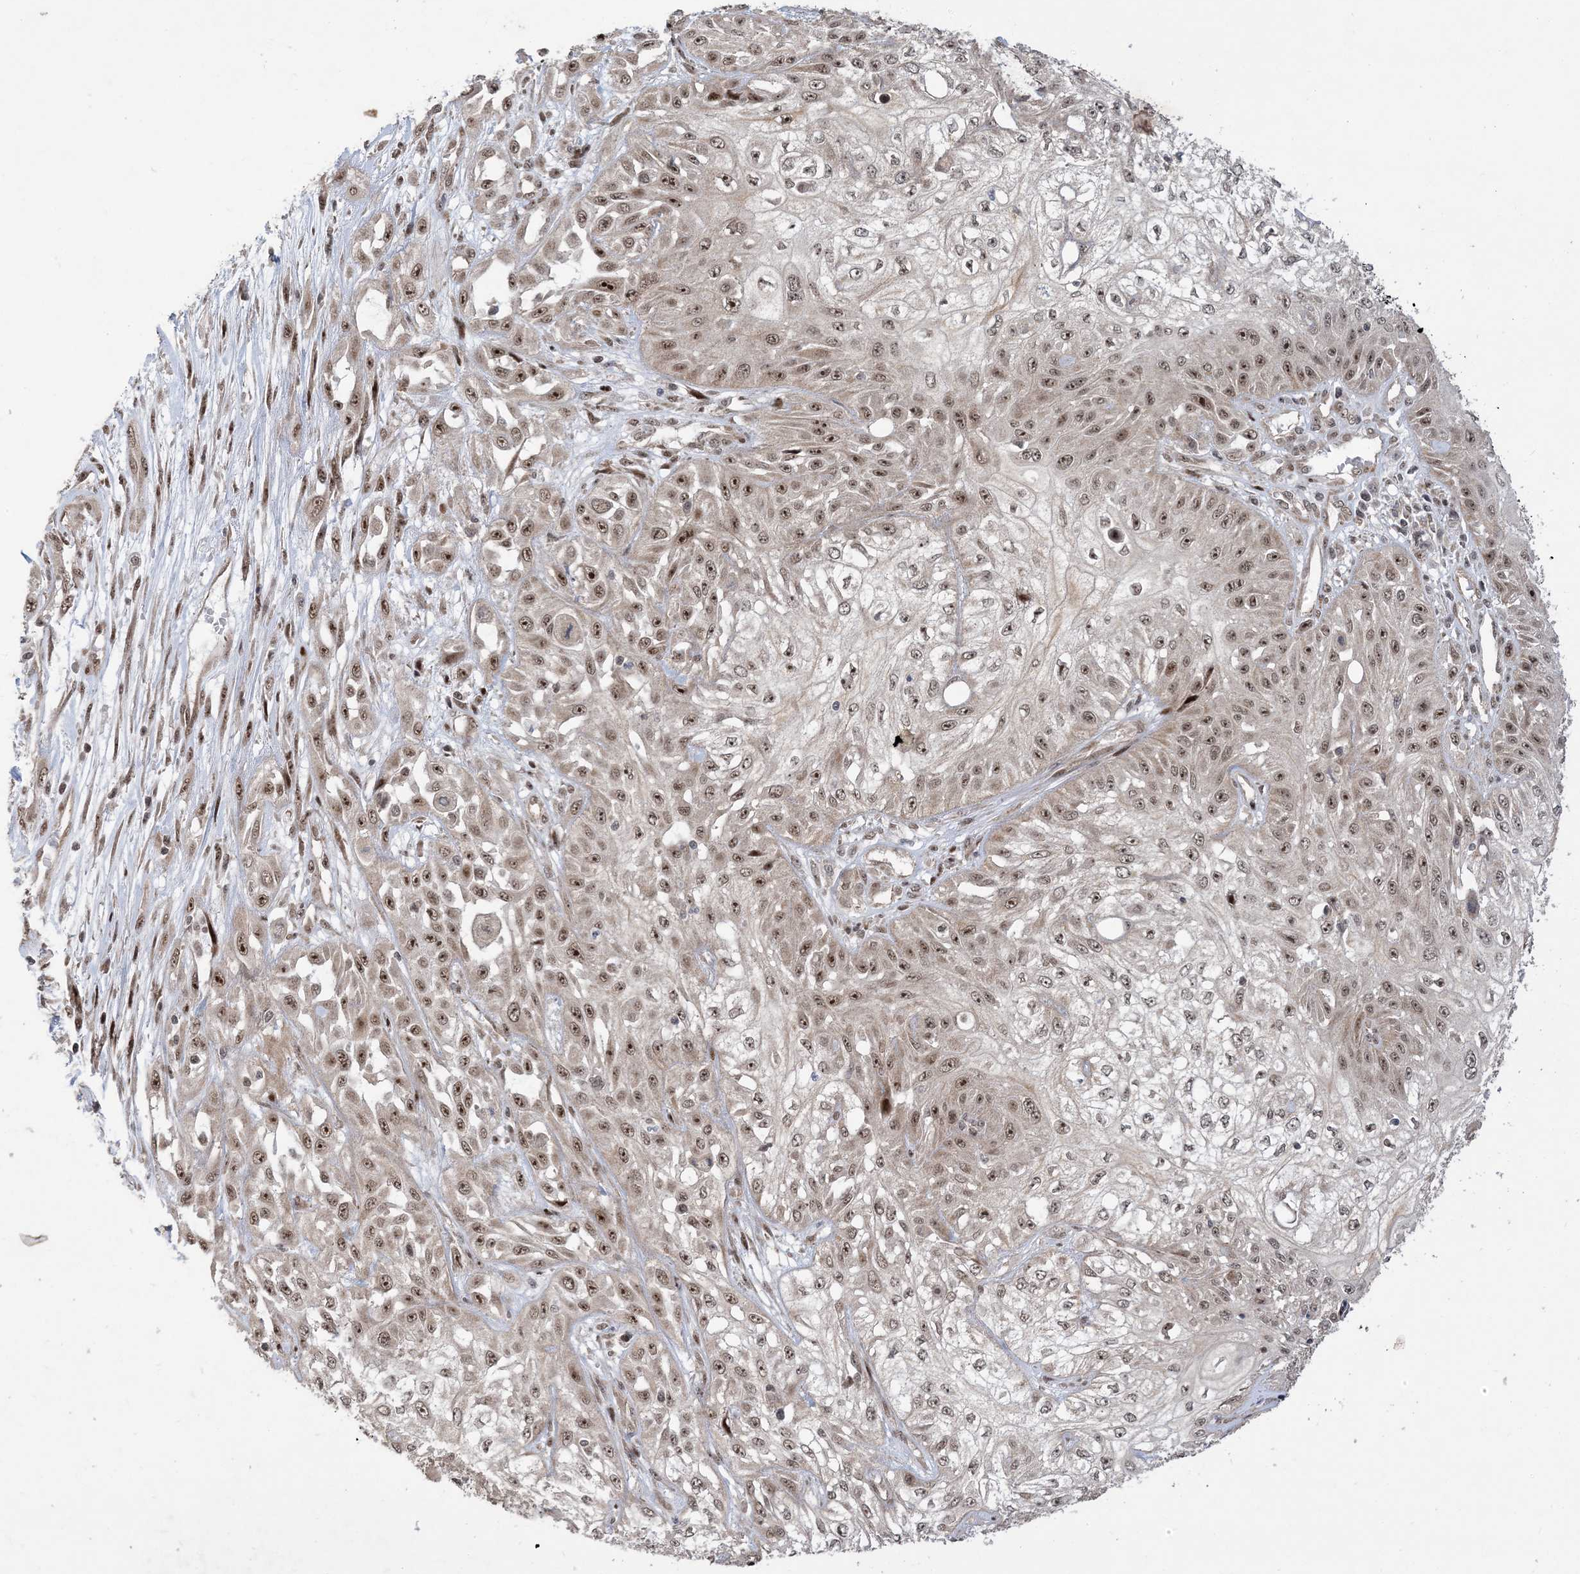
{"staining": {"intensity": "strong", "quantity": ">75%", "location": "nuclear"}, "tissue": "skin cancer", "cell_type": "Tumor cells", "image_type": "cancer", "snomed": [{"axis": "morphology", "description": "Squamous cell carcinoma, NOS"}, {"axis": "morphology", "description": "Squamous cell carcinoma, metastatic, NOS"}, {"axis": "topography", "description": "Skin"}, {"axis": "topography", "description": "Lymph node"}], "caption": "A brown stain shows strong nuclear expression of a protein in human skin cancer (squamous cell carcinoma) tumor cells.", "gene": "FAM9B", "patient": {"sex": "male", "age": 75}}